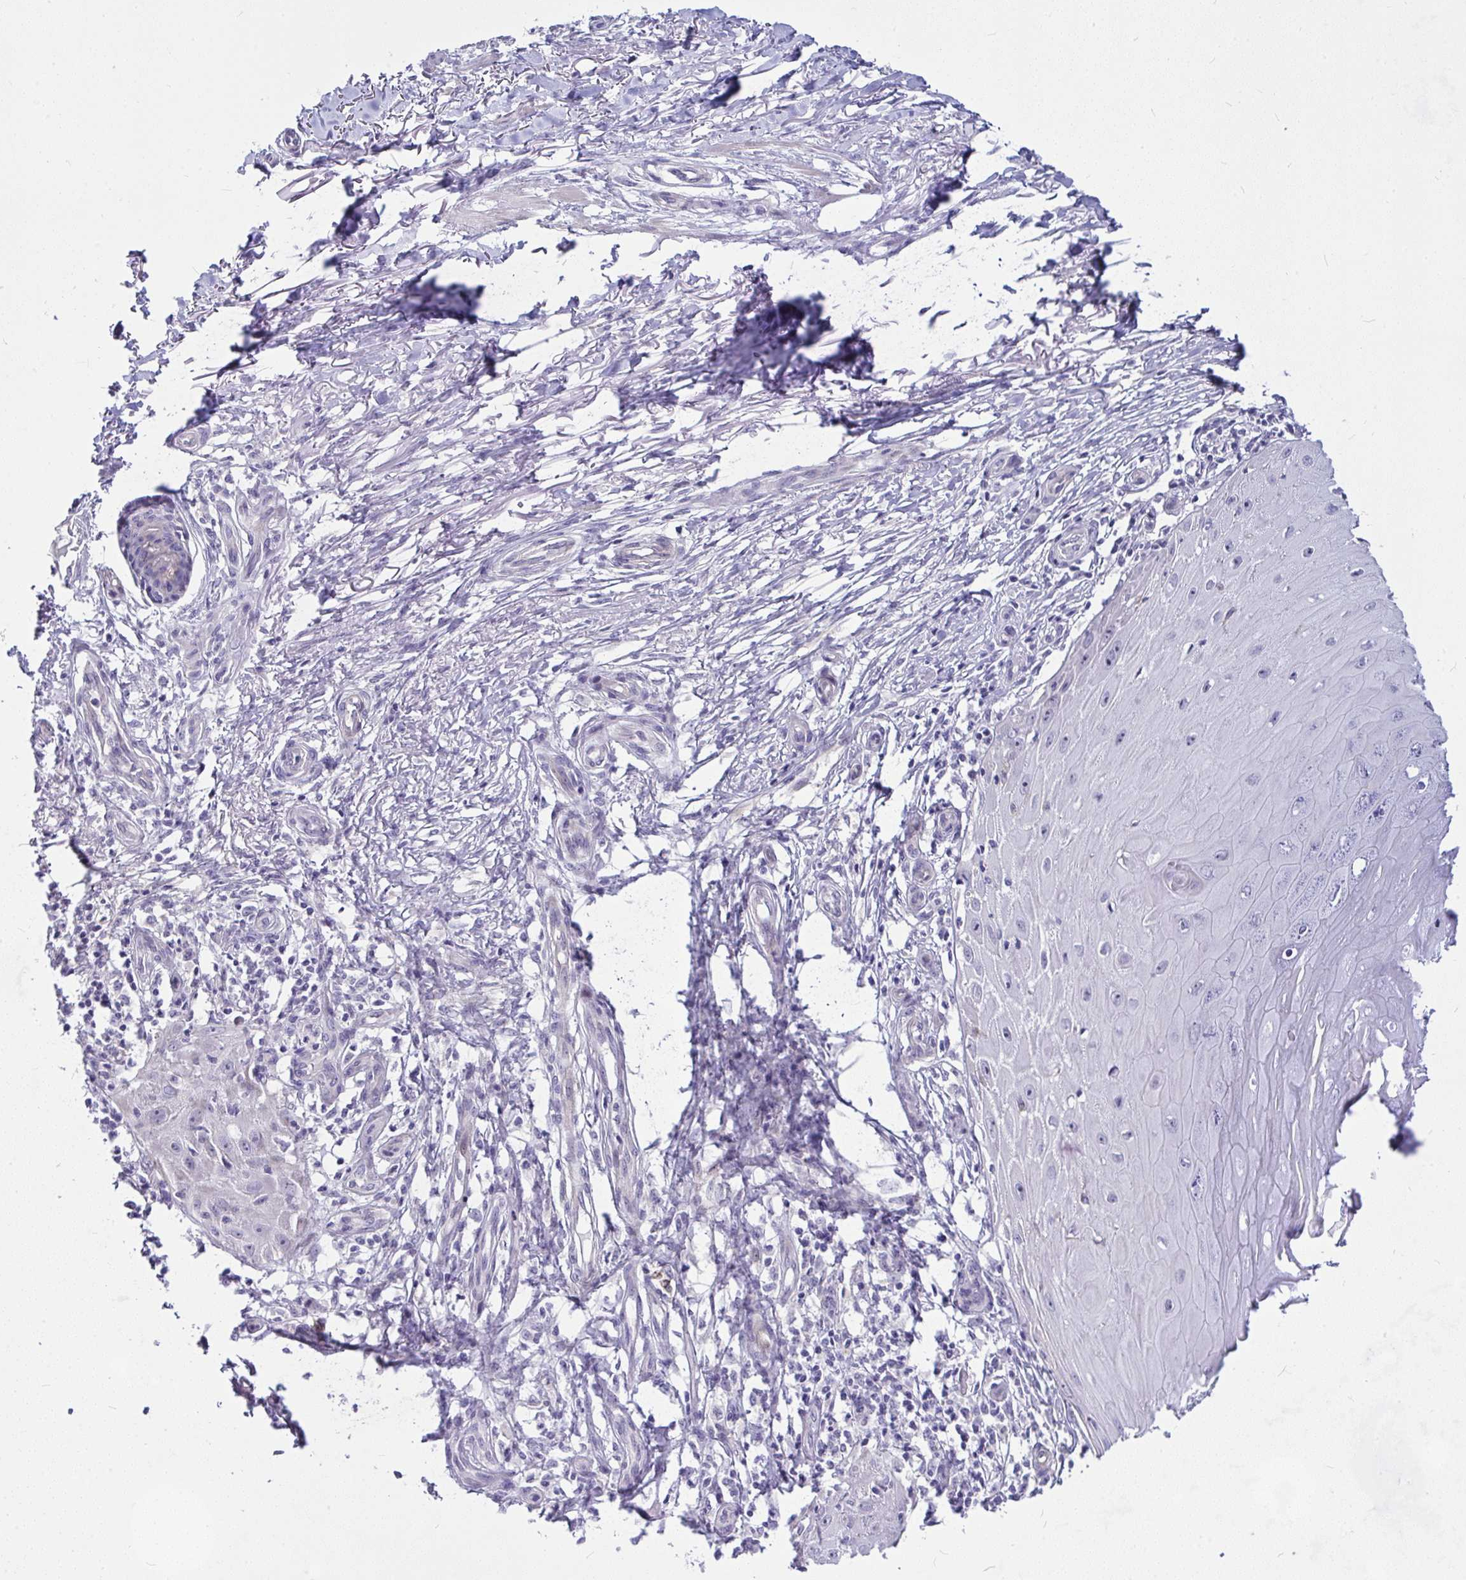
{"staining": {"intensity": "negative", "quantity": "none", "location": "none"}, "tissue": "skin cancer", "cell_type": "Tumor cells", "image_type": "cancer", "snomed": [{"axis": "morphology", "description": "Squamous cell carcinoma, NOS"}, {"axis": "topography", "description": "Skin"}], "caption": "This image is of squamous cell carcinoma (skin) stained with immunohistochemistry (IHC) to label a protein in brown with the nuclei are counter-stained blue. There is no staining in tumor cells.", "gene": "NFXL1", "patient": {"sex": "female", "age": 77}}